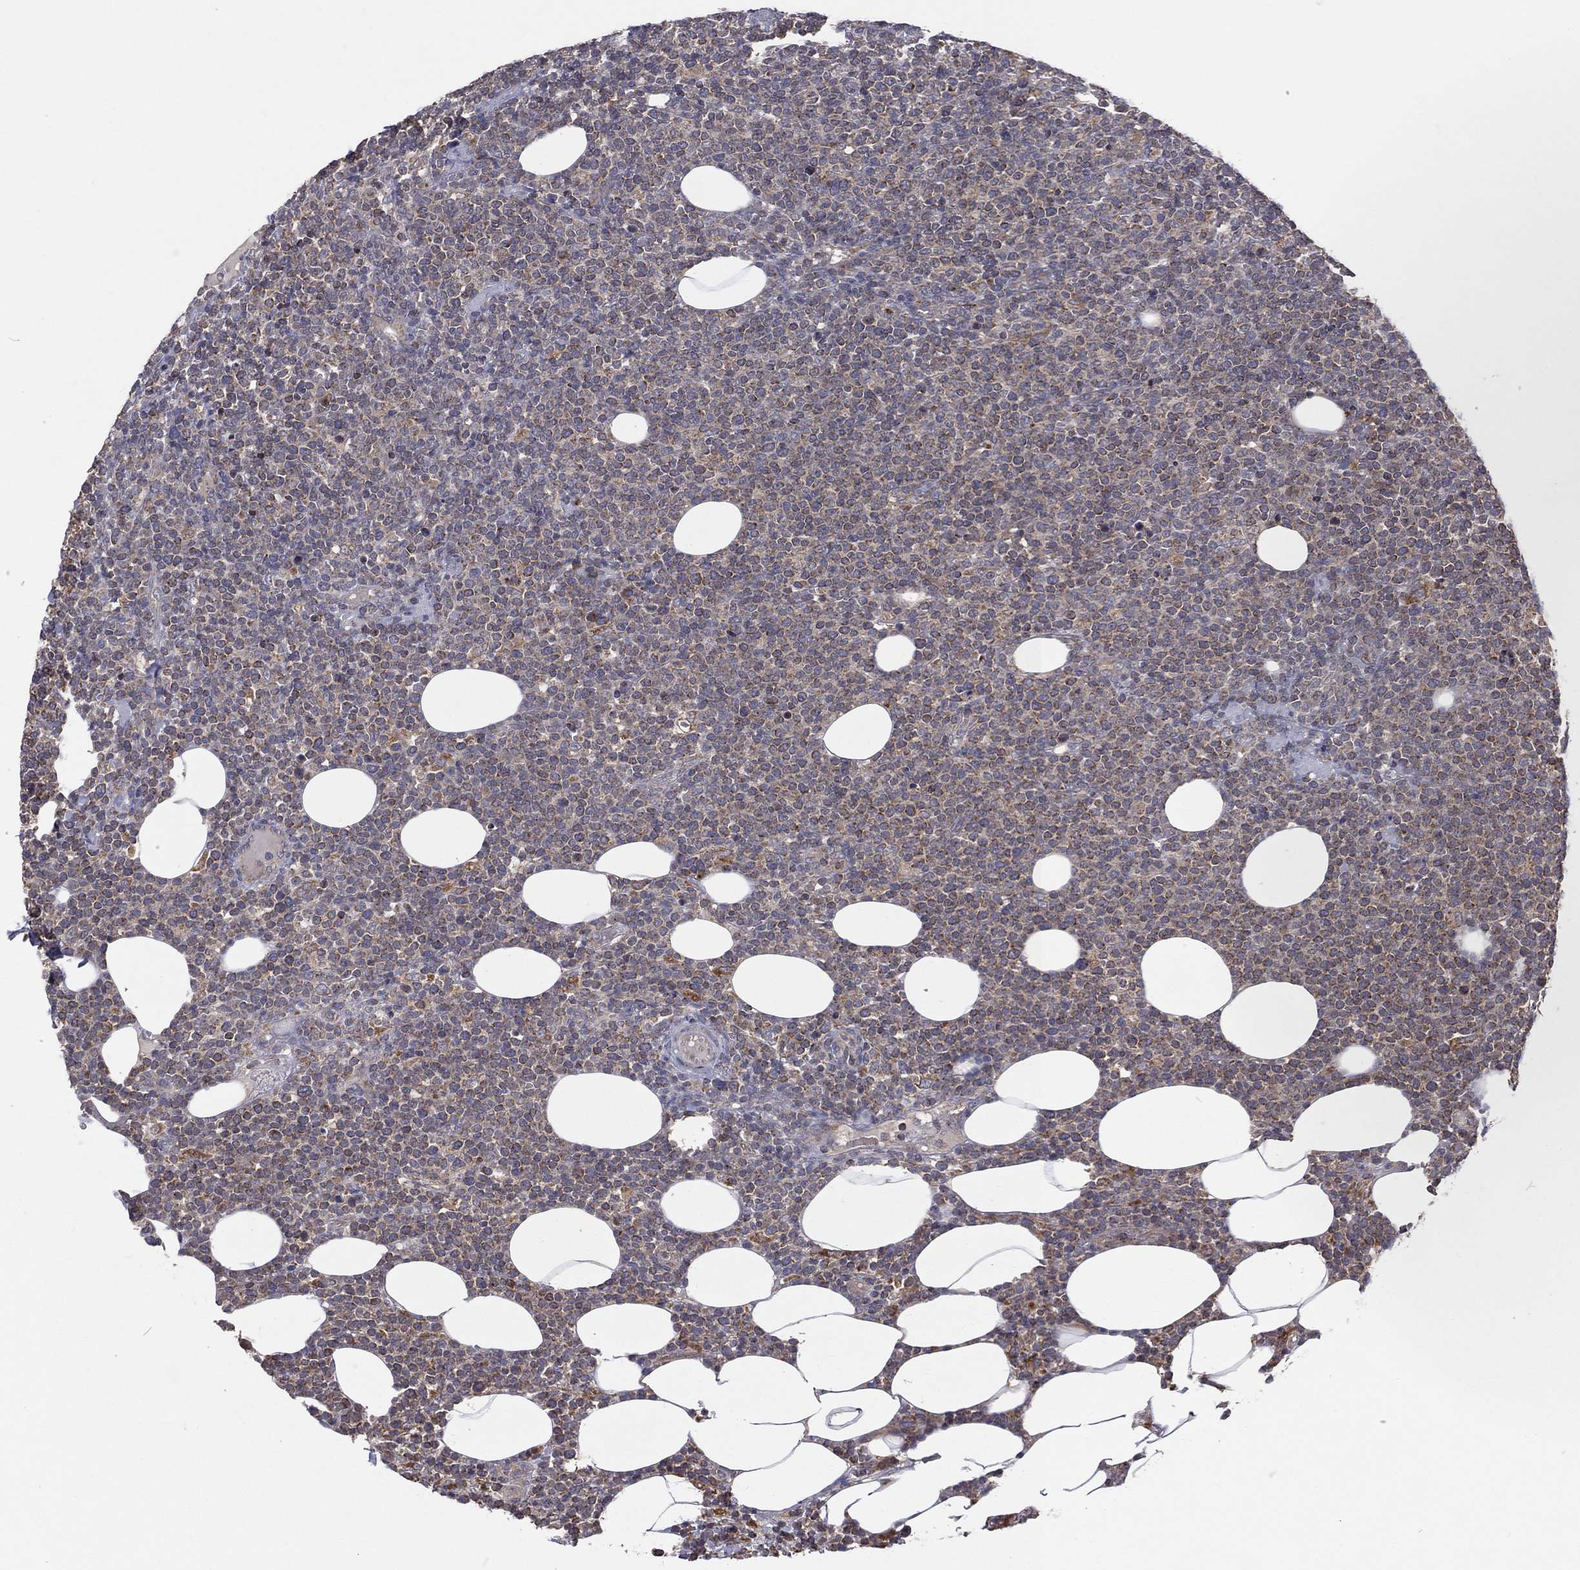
{"staining": {"intensity": "moderate", "quantity": "<25%", "location": "cytoplasmic/membranous"}, "tissue": "lymphoma", "cell_type": "Tumor cells", "image_type": "cancer", "snomed": [{"axis": "morphology", "description": "Malignant lymphoma, non-Hodgkin's type, High grade"}, {"axis": "topography", "description": "Lymph node"}], "caption": "IHC photomicrograph of high-grade malignant lymphoma, non-Hodgkin's type stained for a protein (brown), which reveals low levels of moderate cytoplasmic/membranous staining in about <25% of tumor cells.", "gene": "STARD3", "patient": {"sex": "male", "age": 61}}